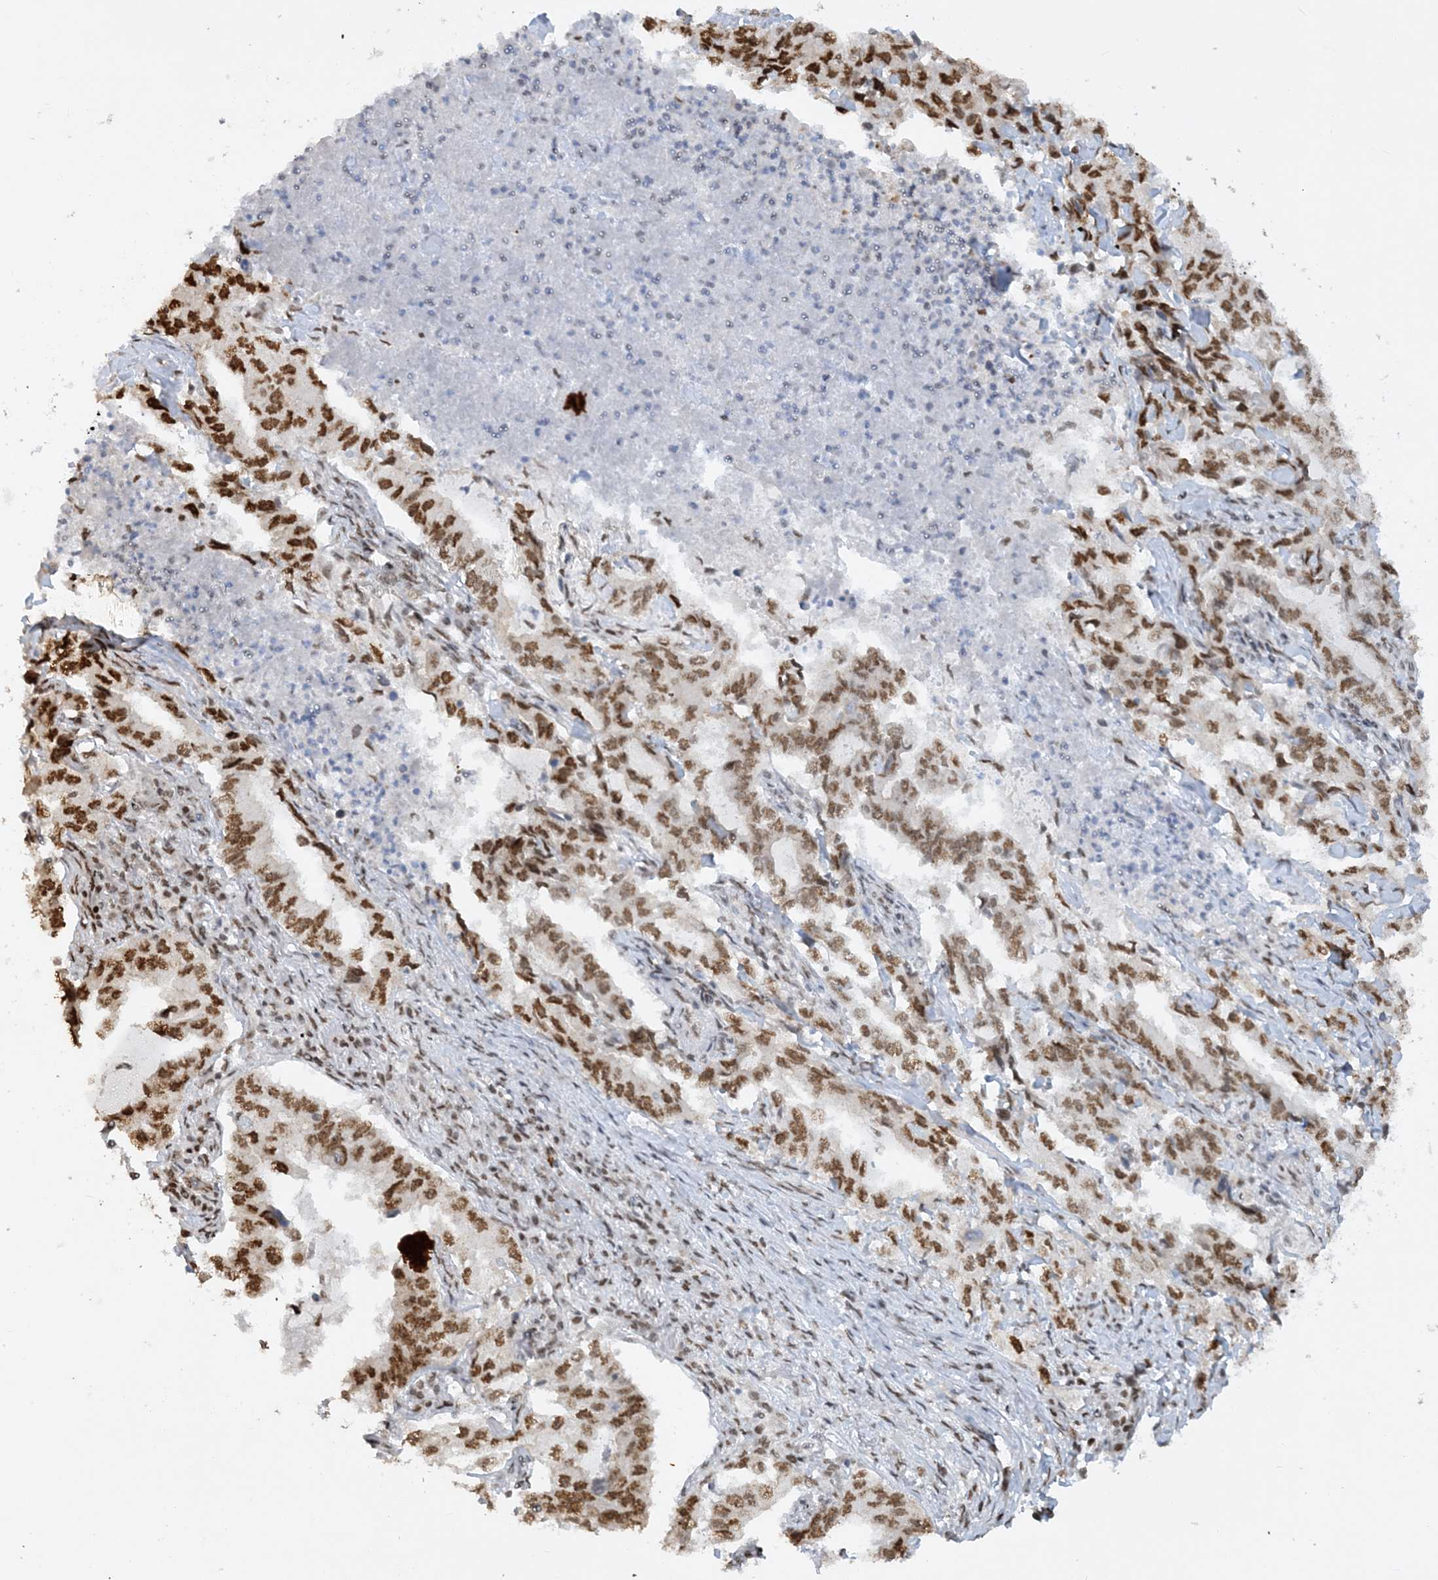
{"staining": {"intensity": "strong", "quantity": ">75%", "location": "nuclear"}, "tissue": "lung cancer", "cell_type": "Tumor cells", "image_type": "cancer", "snomed": [{"axis": "morphology", "description": "Adenocarcinoma, NOS"}, {"axis": "topography", "description": "Lung"}], "caption": "There is high levels of strong nuclear staining in tumor cells of lung cancer (adenocarcinoma), as demonstrated by immunohistochemical staining (brown color).", "gene": "DELE1", "patient": {"sex": "female", "age": 51}}